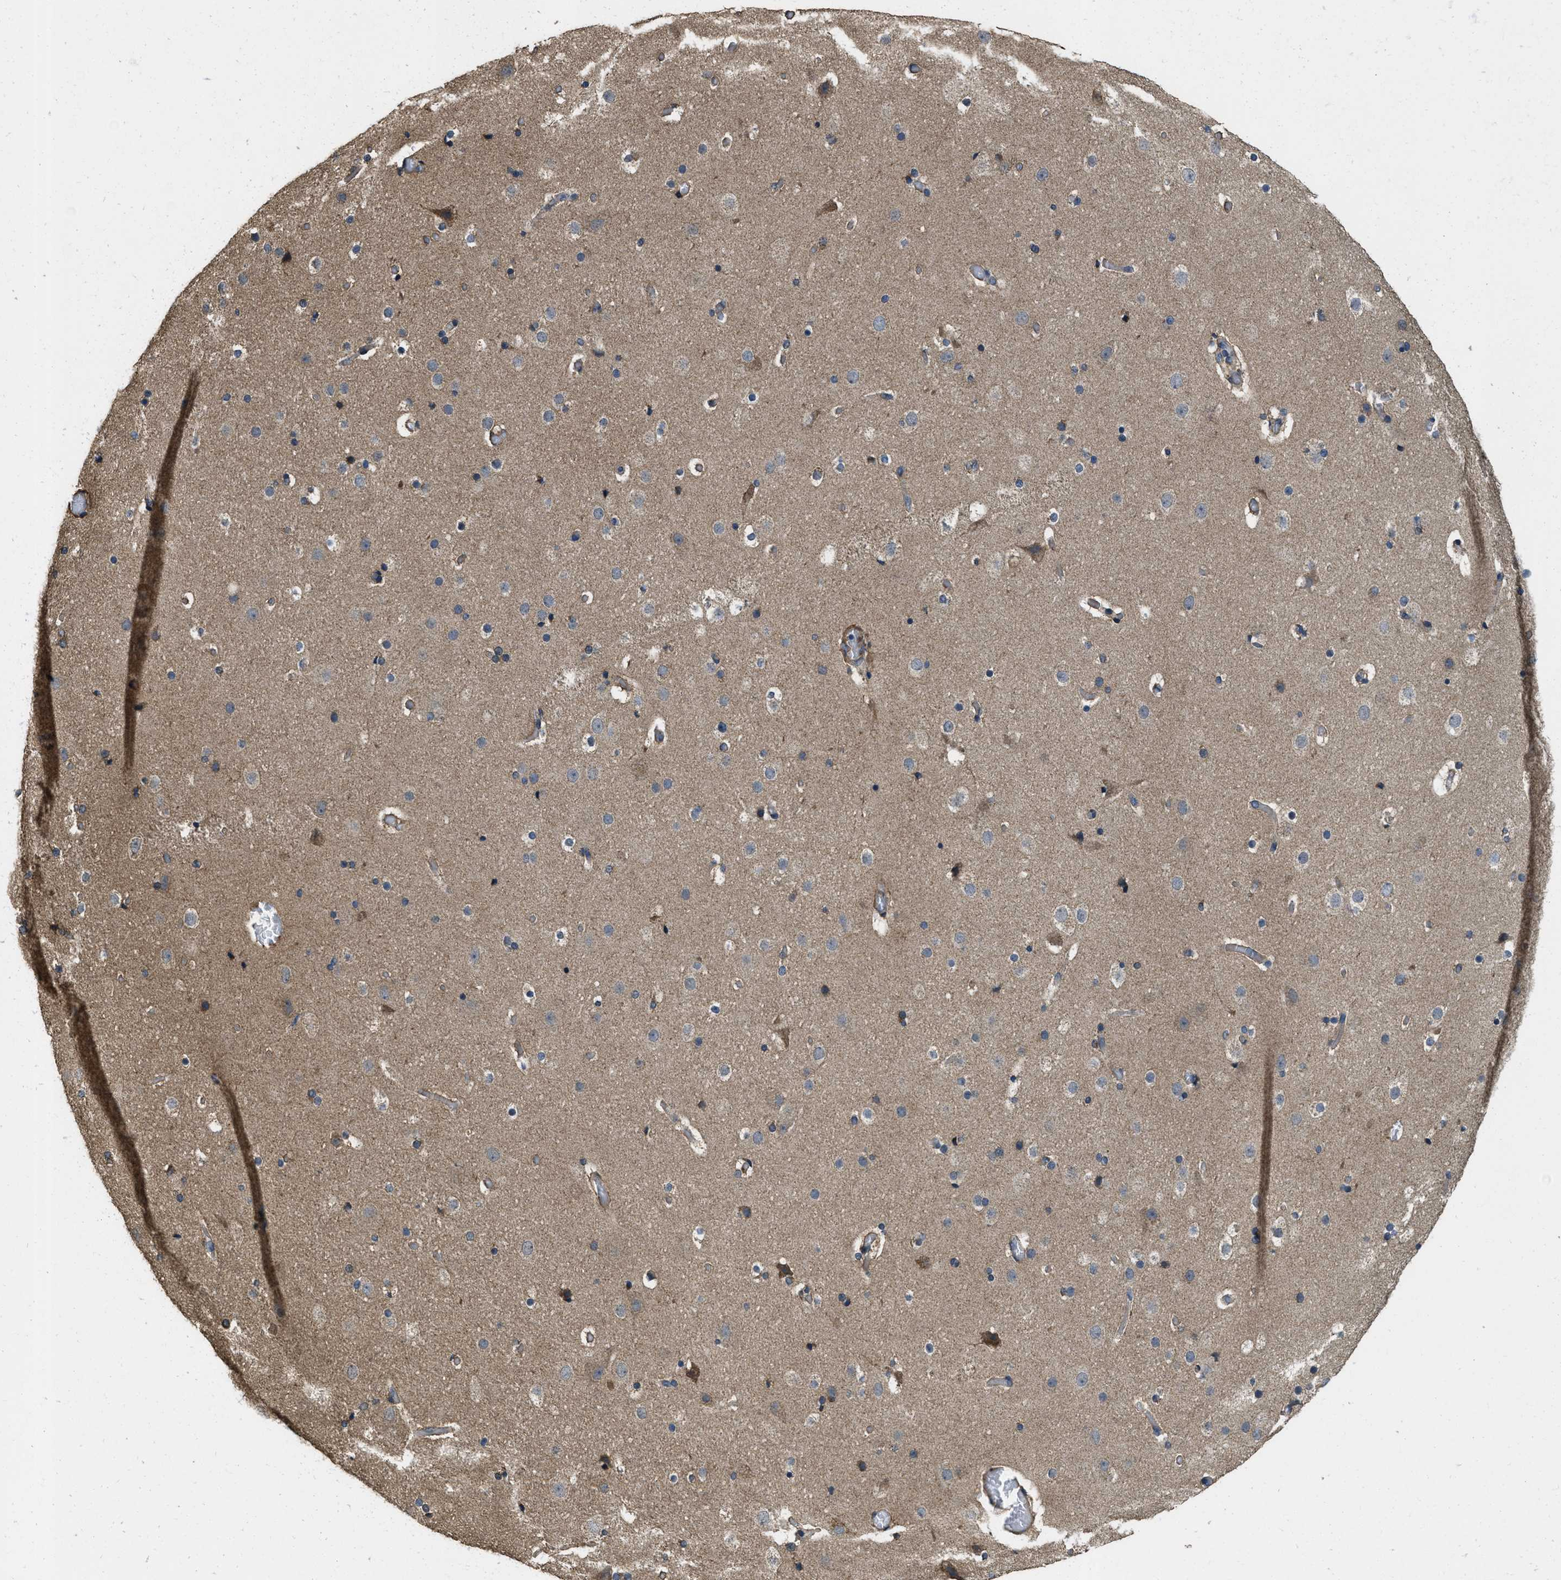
{"staining": {"intensity": "negative", "quantity": "none", "location": "none"}, "tissue": "cerebral cortex", "cell_type": "Endothelial cells", "image_type": "normal", "snomed": [{"axis": "morphology", "description": "Normal tissue, NOS"}, {"axis": "topography", "description": "Cerebral cortex"}], "caption": "An immunohistochemistry micrograph of normal cerebral cortex is shown. There is no staining in endothelial cells of cerebral cortex.", "gene": "THBS2", "patient": {"sex": "male", "age": 57}}